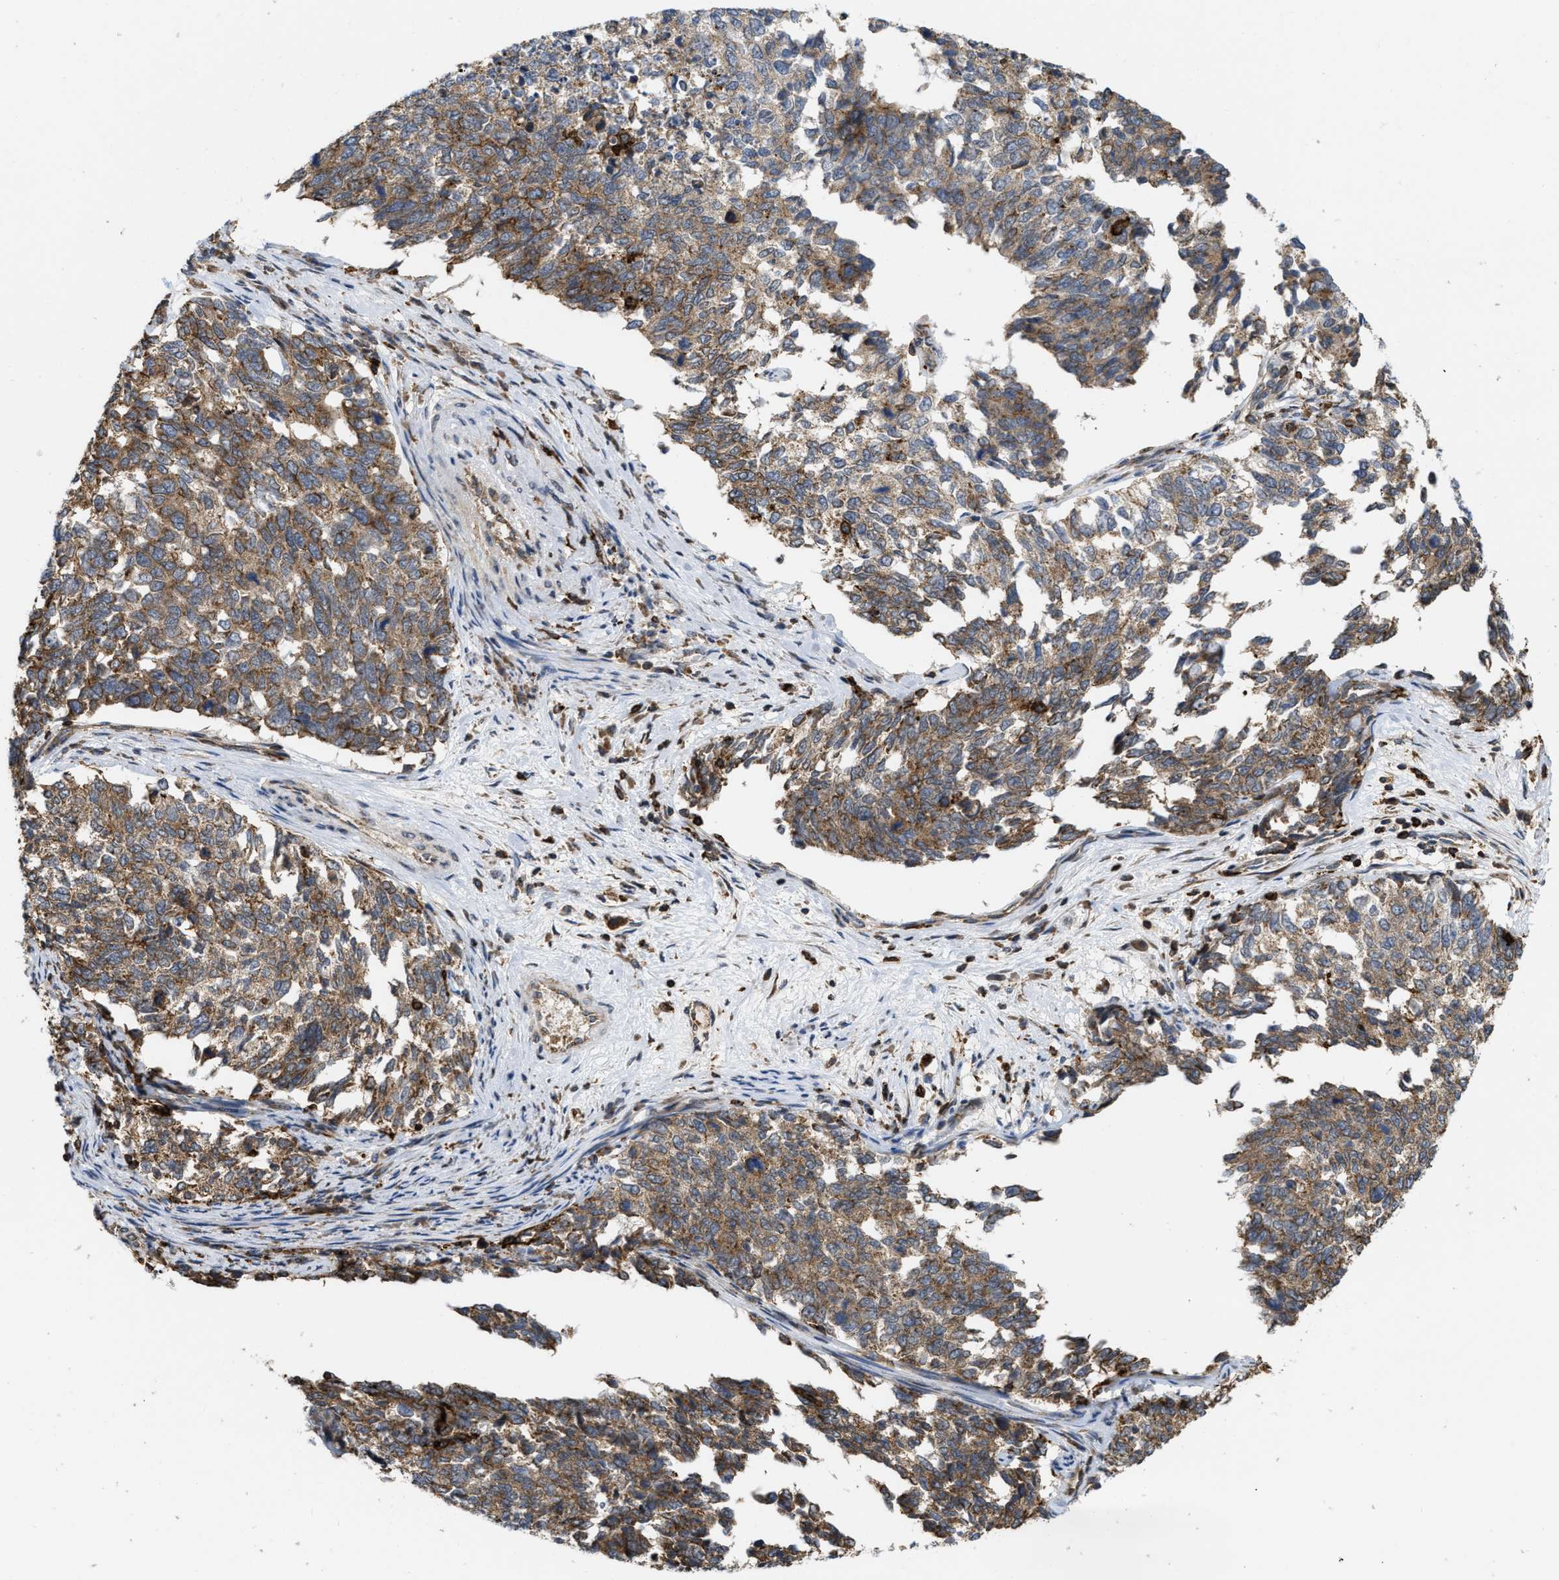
{"staining": {"intensity": "moderate", "quantity": ">75%", "location": "cytoplasmic/membranous"}, "tissue": "cervical cancer", "cell_type": "Tumor cells", "image_type": "cancer", "snomed": [{"axis": "morphology", "description": "Squamous cell carcinoma, NOS"}, {"axis": "topography", "description": "Cervix"}], "caption": "Tumor cells show medium levels of moderate cytoplasmic/membranous staining in about >75% of cells in cervical squamous cell carcinoma.", "gene": "IQCE", "patient": {"sex": "female", "age": 63}}